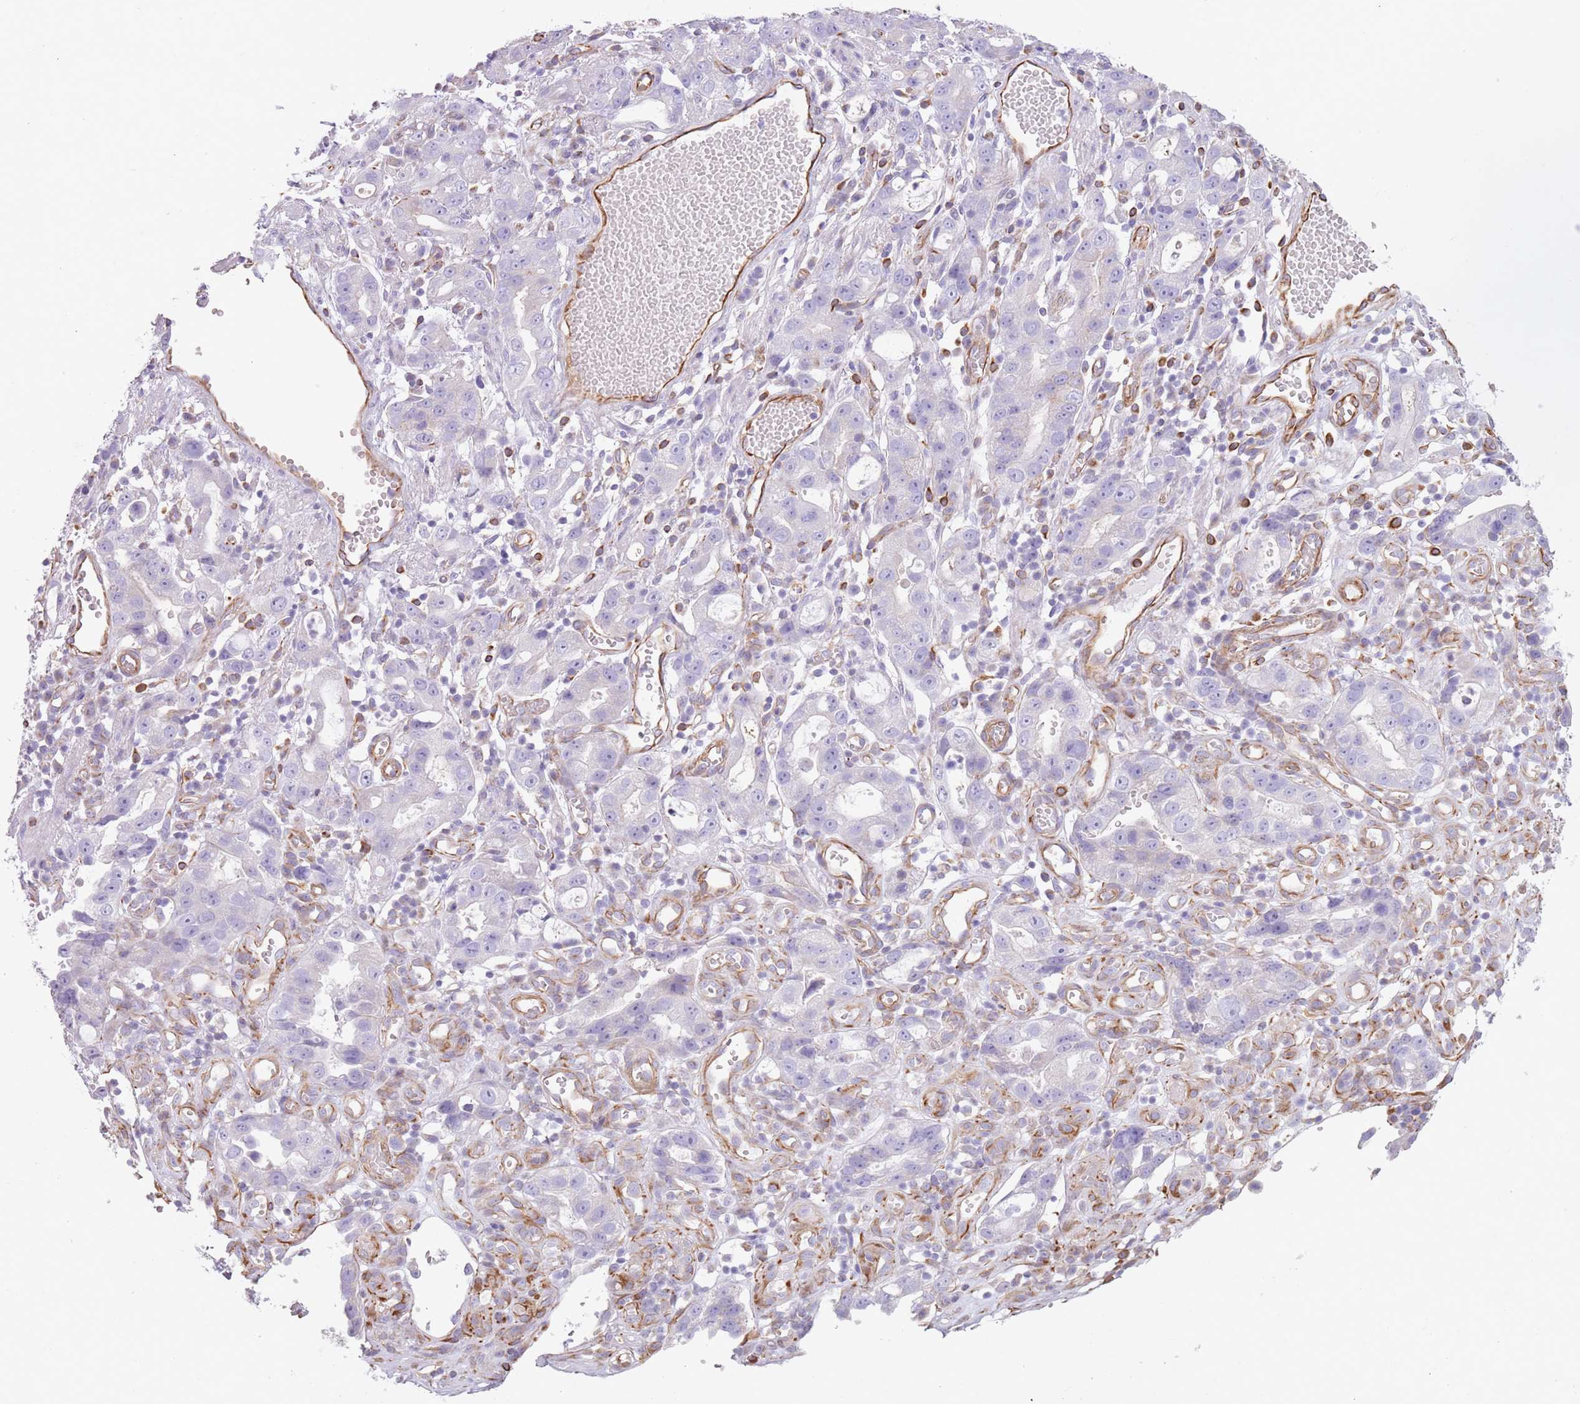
{"staining": {"intensity": "negative", "quantity": "none", "location": "none"}, "tissue": "stomach cancer", "cell_type": "Tumor cells", "image_type": "cancer", "snomed": [{"axis": "morphology", "description": "Adenocarcinoma, NOS"}, {"axis": "topography", "description": "Stomach"}], "caption": "Protein analysis of stomach cancer (adenocarcinoma) exhibits no significant staining in tumor cells. (Stains: DAB immunohistochemistry (IHC) with hematoxylin counter stain, Microscopy: brightfield microscopy at high magnification).", "gene": "PTCD1", "patient": {"sex": "male", "age": 55}}